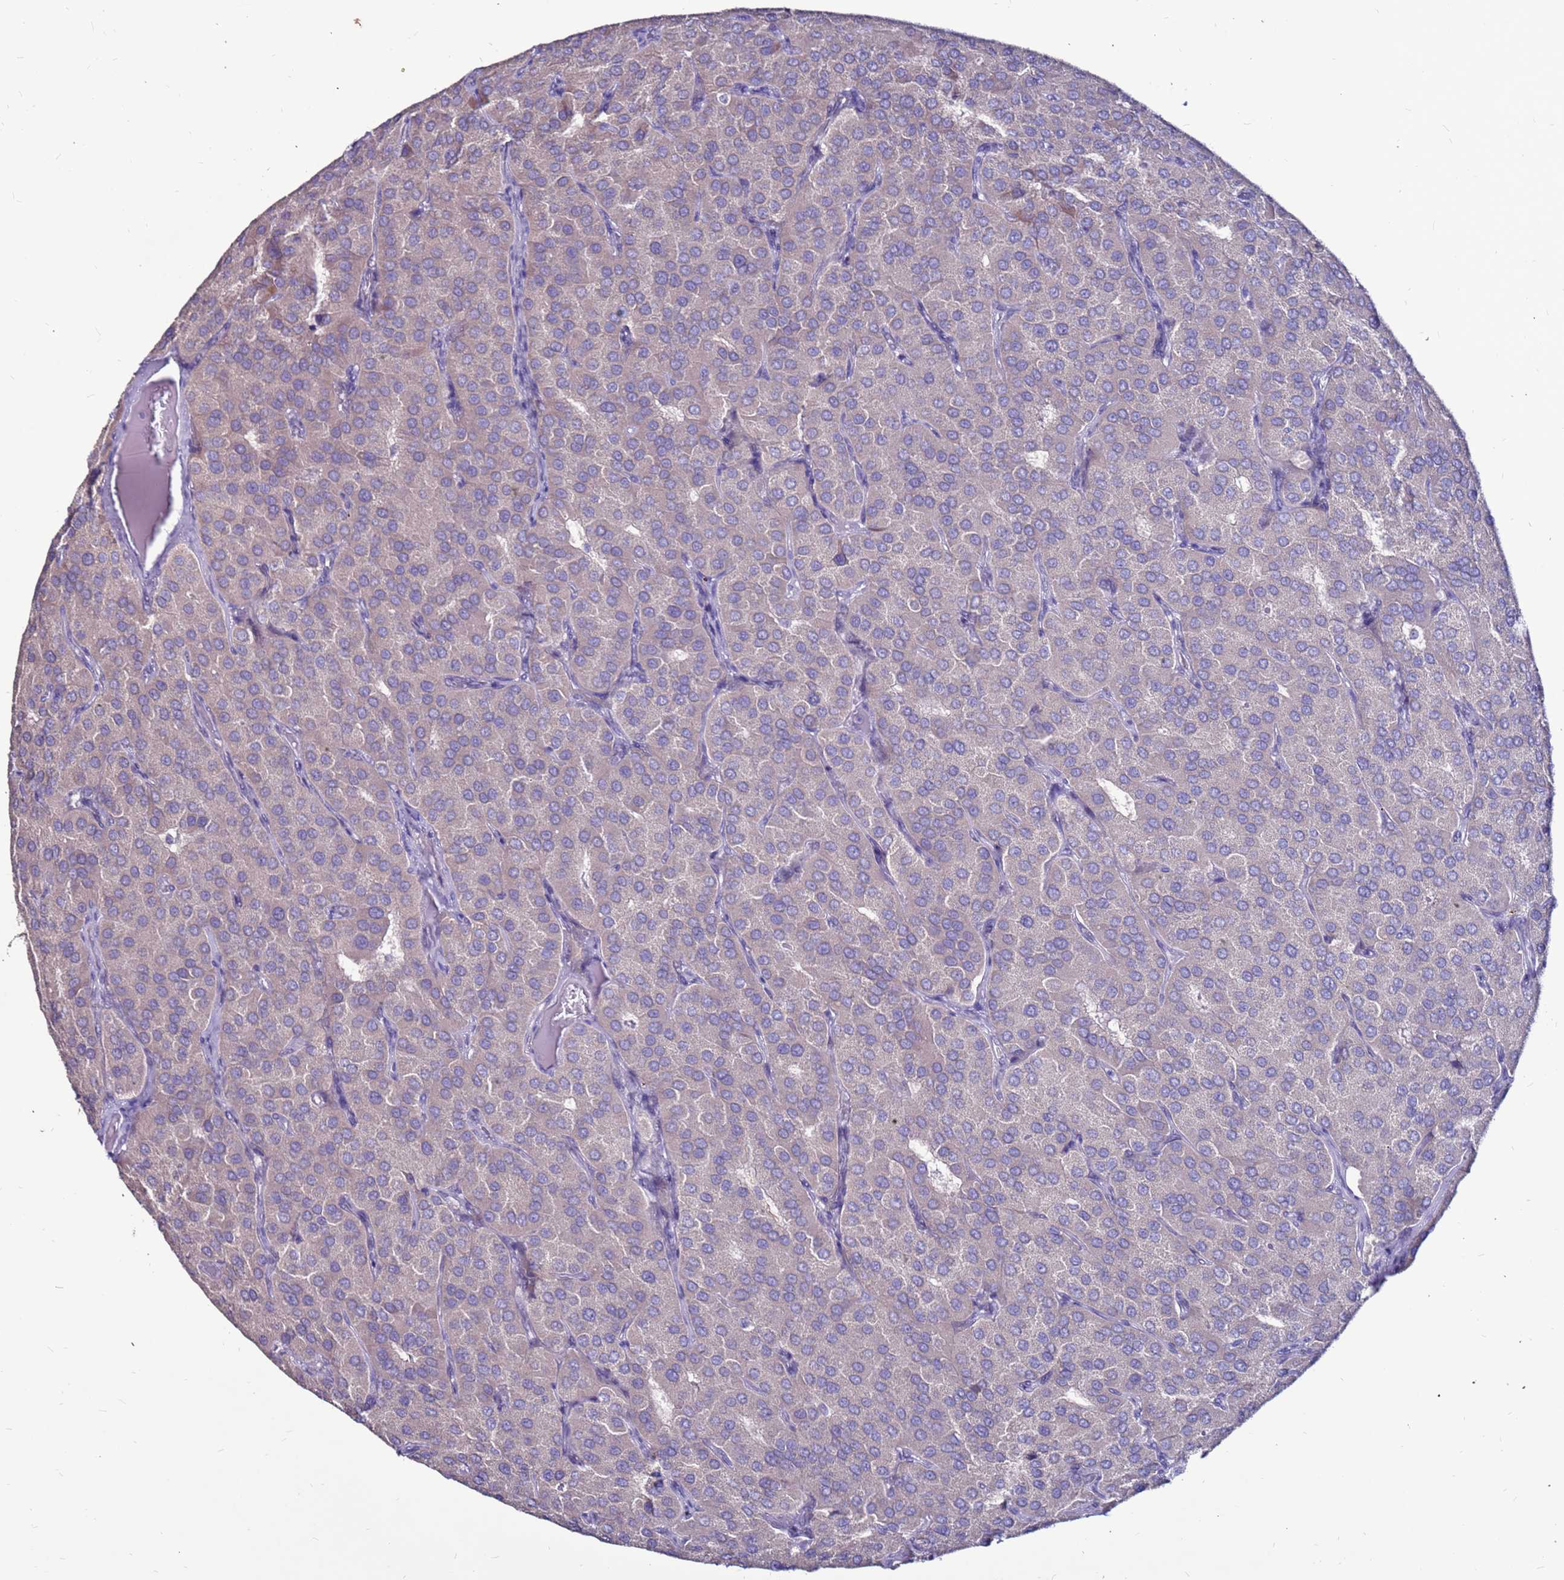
{"staining": {"intensity": "weak", "quantity": "<25%", "location": "cytoplasmic/membranous"}, "tissue": "parathyroid gland", "cell_type": "Glandular cells", "image_type": "normal", "snomed": [{"axis": "morphology", "description": "Normal tissue, NOS"}, {"axis": "morphology", "description": "Adenoma, NOS"}, {"axis": "topography", "description": "Parathyroid gland"}], "caption": "DAB (3,3'-diaminobenzidine) immunohistochemical staining of benign human parathyroid gland displays no significant positivity in glandular cells. Brightfield microscopy of immunohistochemistry (IHC) stained with DAB (brown) and hematoxylin (blue), captured at high magnification.", "gene": "SLC44A3", "patient": {"sex": "female", "age": 86}}